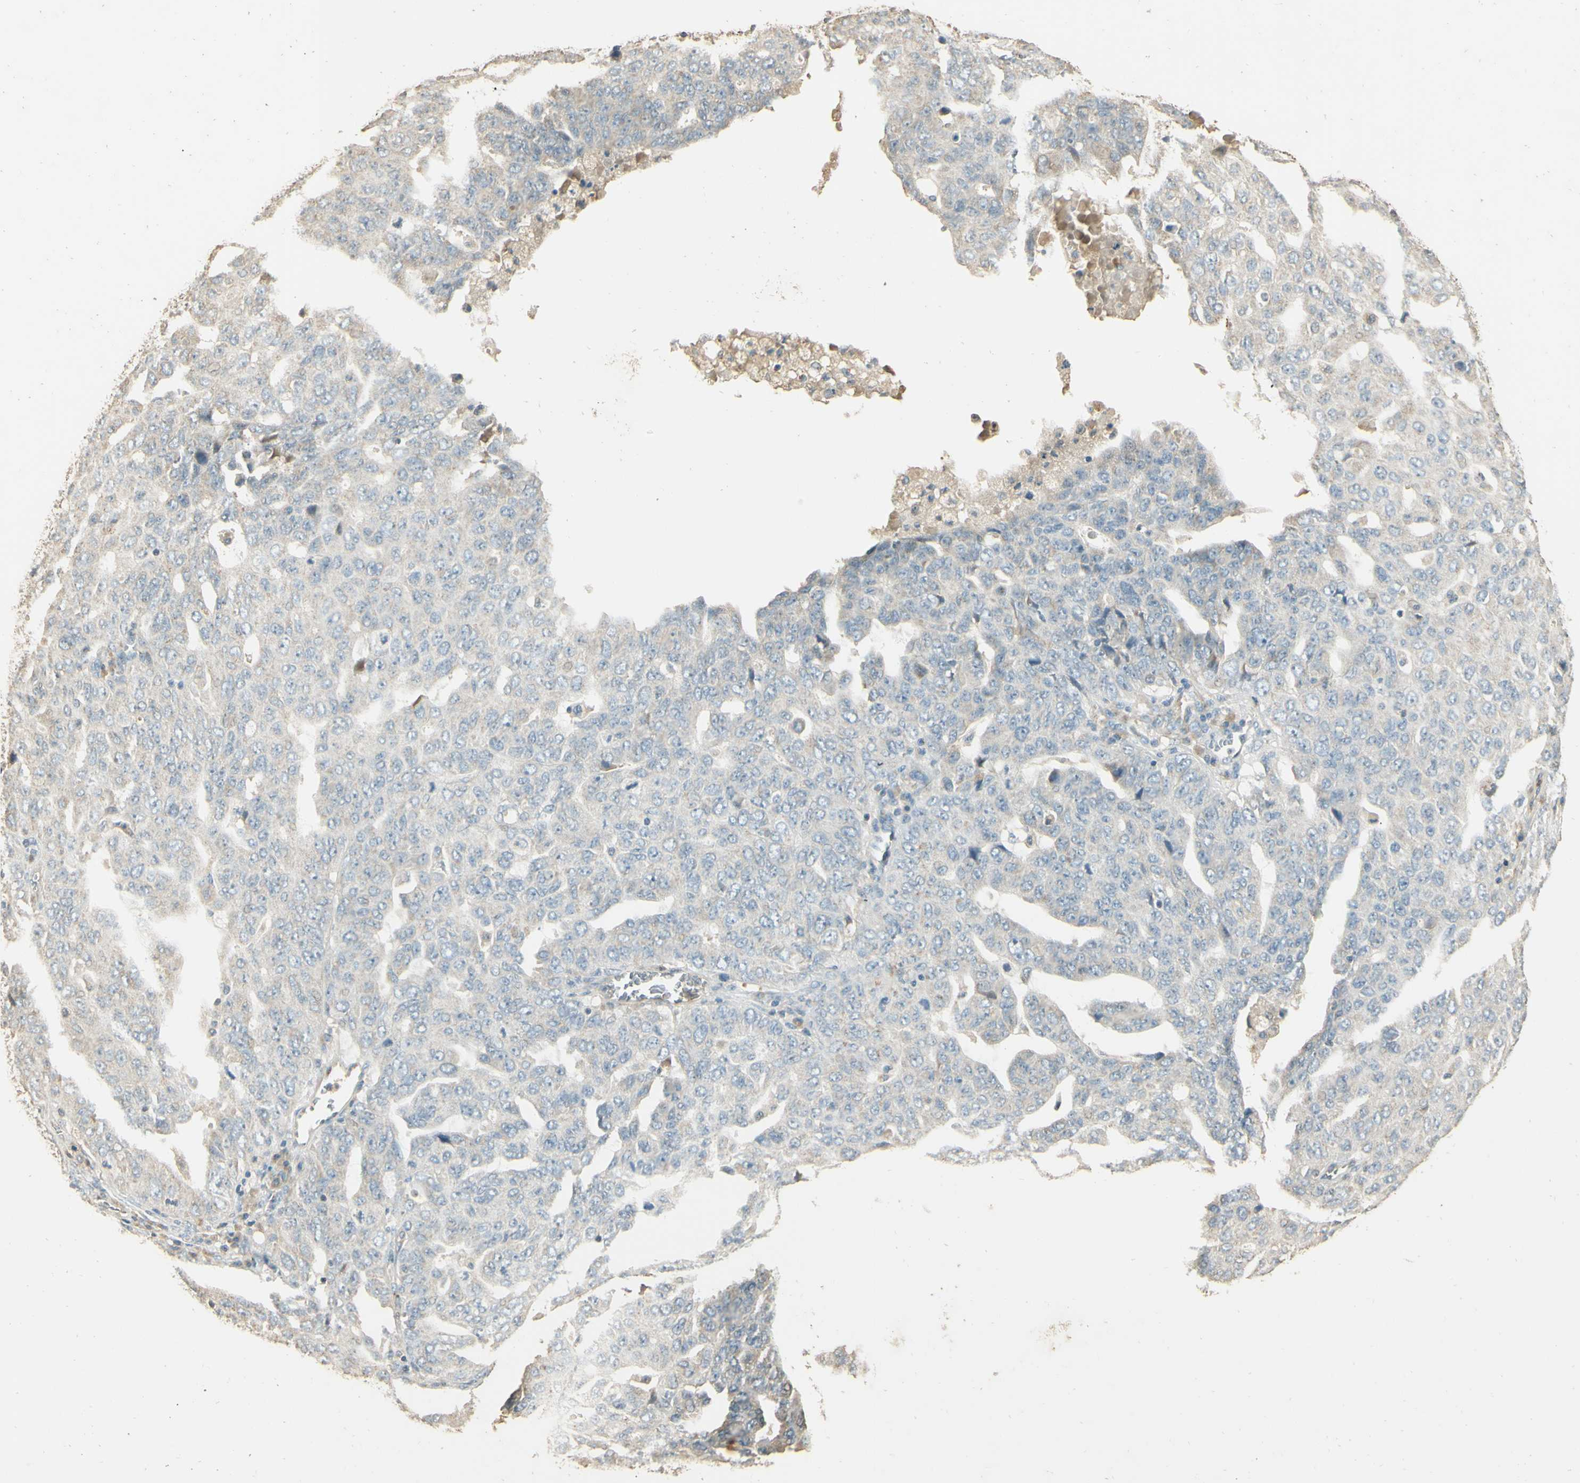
{"staining": {"intensity": "weak", "quantity": "25%-75%", "location": "cytoplasmic/membranous"}, "tissue": "ovarian cancer", "cell_type": "Tumor cells", "image_type": "cancer", "snomed": [{"axis": "morphology", "description": "Carcinoma, endometroid"}, {"axis": "topography", "description": "Ovary"}], "caption": "Brown immunohistochemical staining in ovarian endometroid carcinoma demonstrates weak cytoplasmic/membranous staining in approximately 25%-75% of tumor cells.", "gene": "UXS1", "patient": {"sex": "female", "age": 62}}